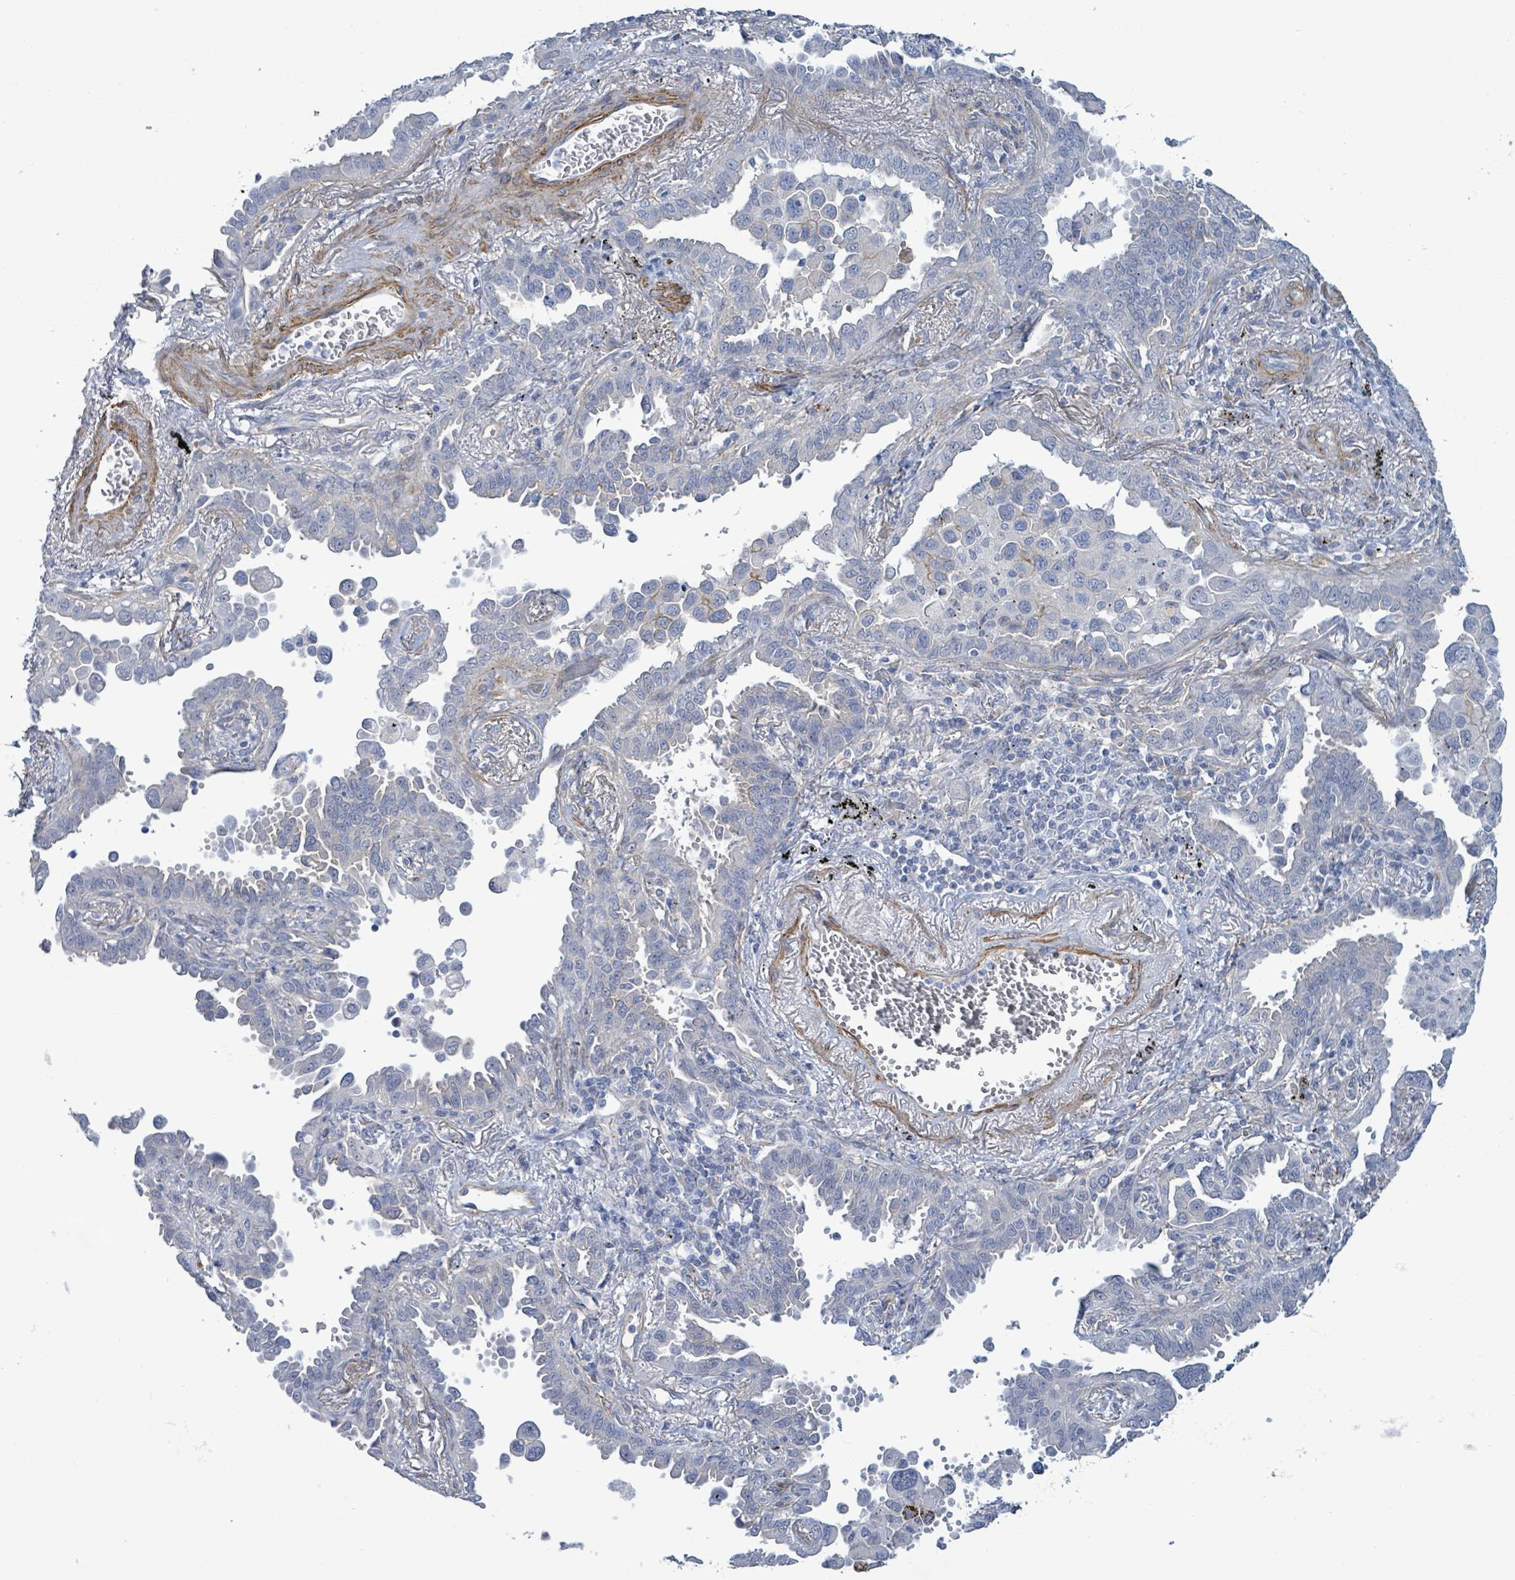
{"staining": {"intensity": "negative", "quantity": "none", "location": "none"}, "tissue": "lung cancer", "cell_type": "Tumor cells", "image_type": "cancer", "snomed": [{"axis": "morphology", "description": "Adenocarcinoma, NOS"}, {"axis": "topography", "description": "Lung"}], "caption": "IHC of lung cancer displays no staining in tumor cells.", "gene": "DMRTC1B", "patient": {"sex": "male", "age": 67}}